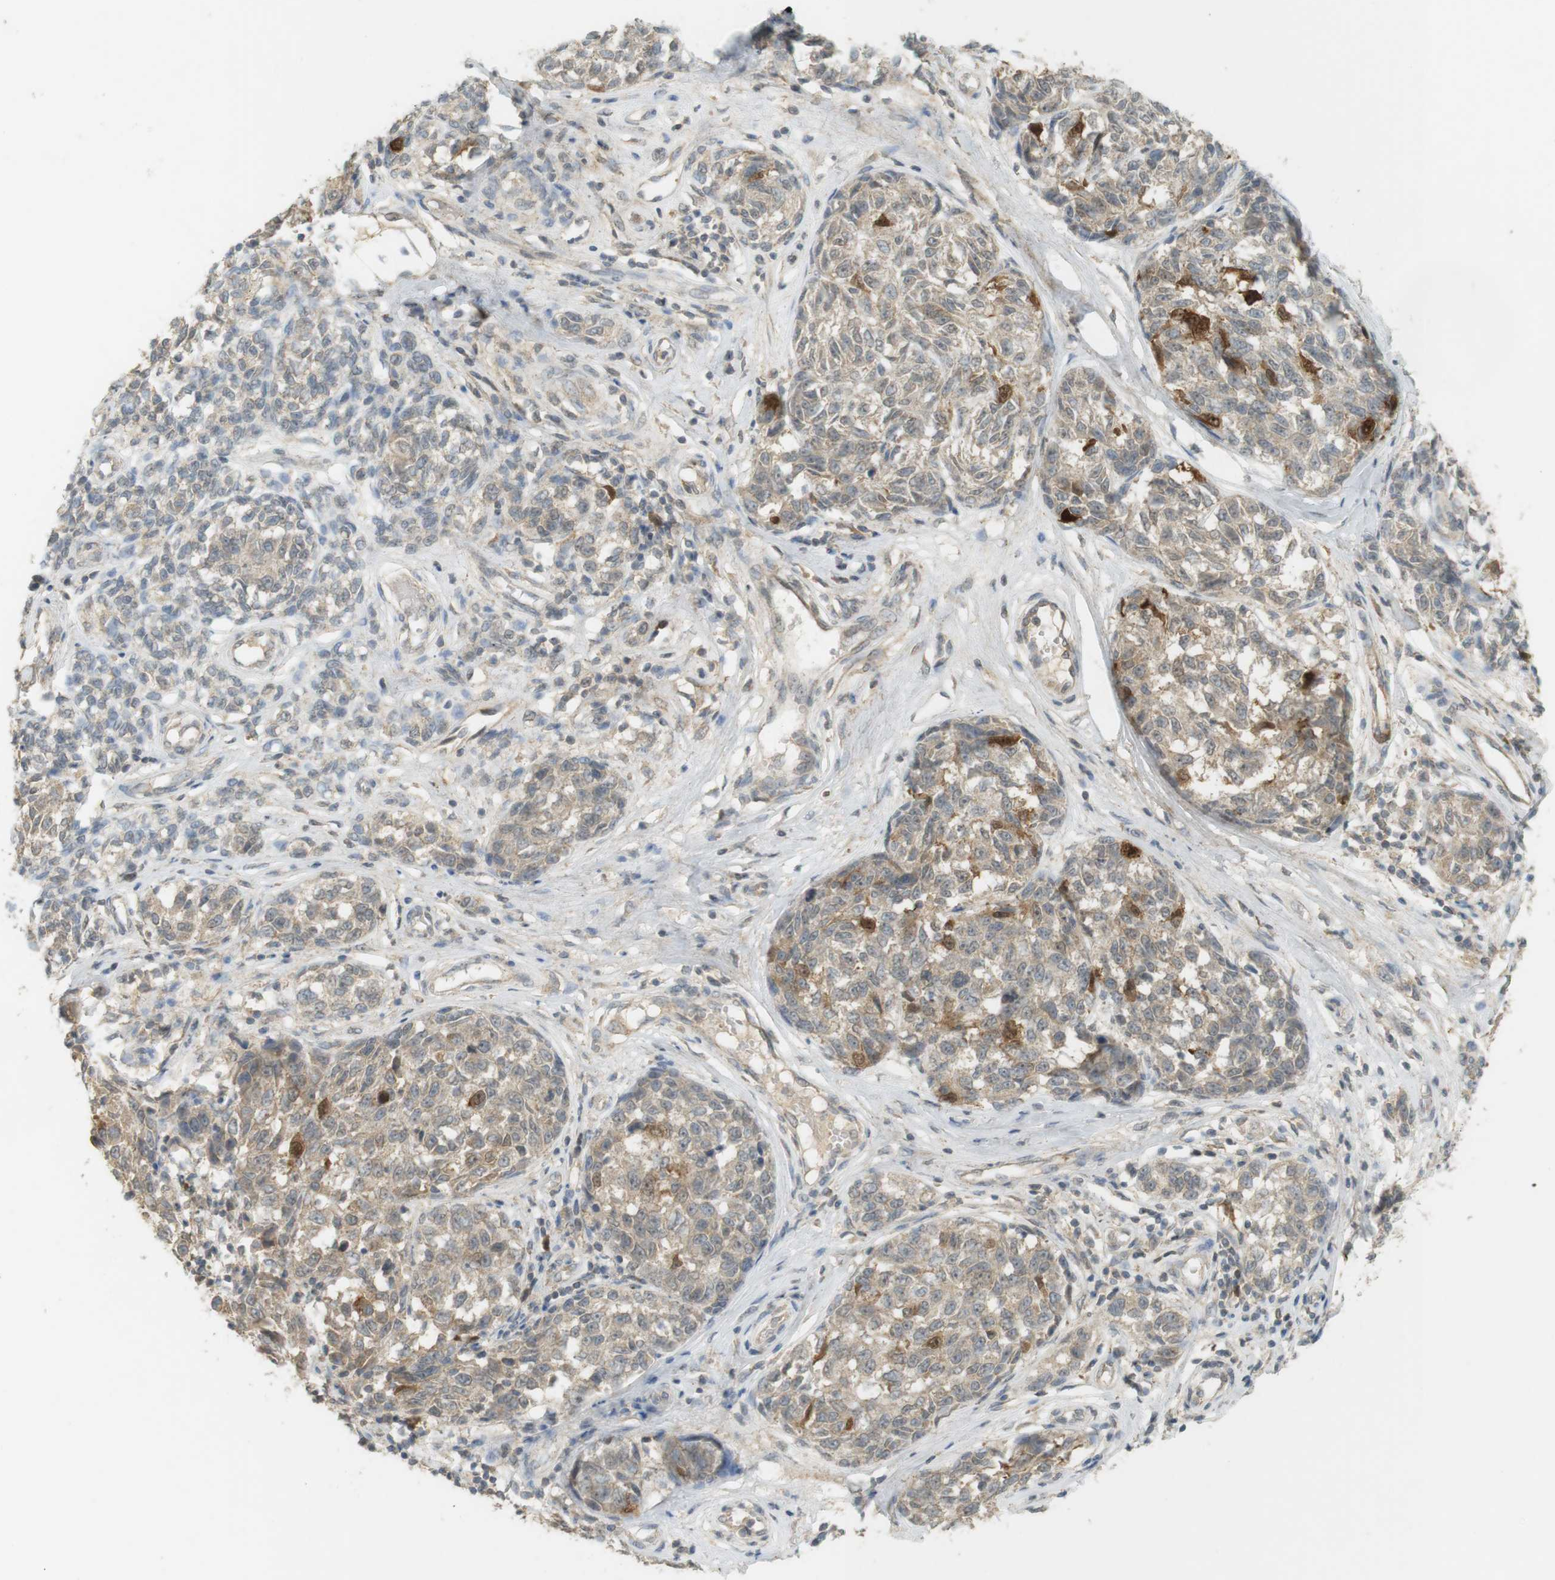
{"staining": {"intensity": "strong", "quantity": "<25%", "location": "cytoplasmic/membranous"}, "tissue": "melanoma", "cell_type": "Tumor cells", "image_type": "cancer", "snomed": [{"axis": "morphology", "description": "Malignant melanoma, NOS"}, {"axis": "topography", "description": "Skin"}], "caption": "Tumor cells display strong cytoplasmic/membranous positivity in approximately <25% of cells in malignant melanoma.", "gene": "TTK", "patient": {"sex": "female", "age": 64}}